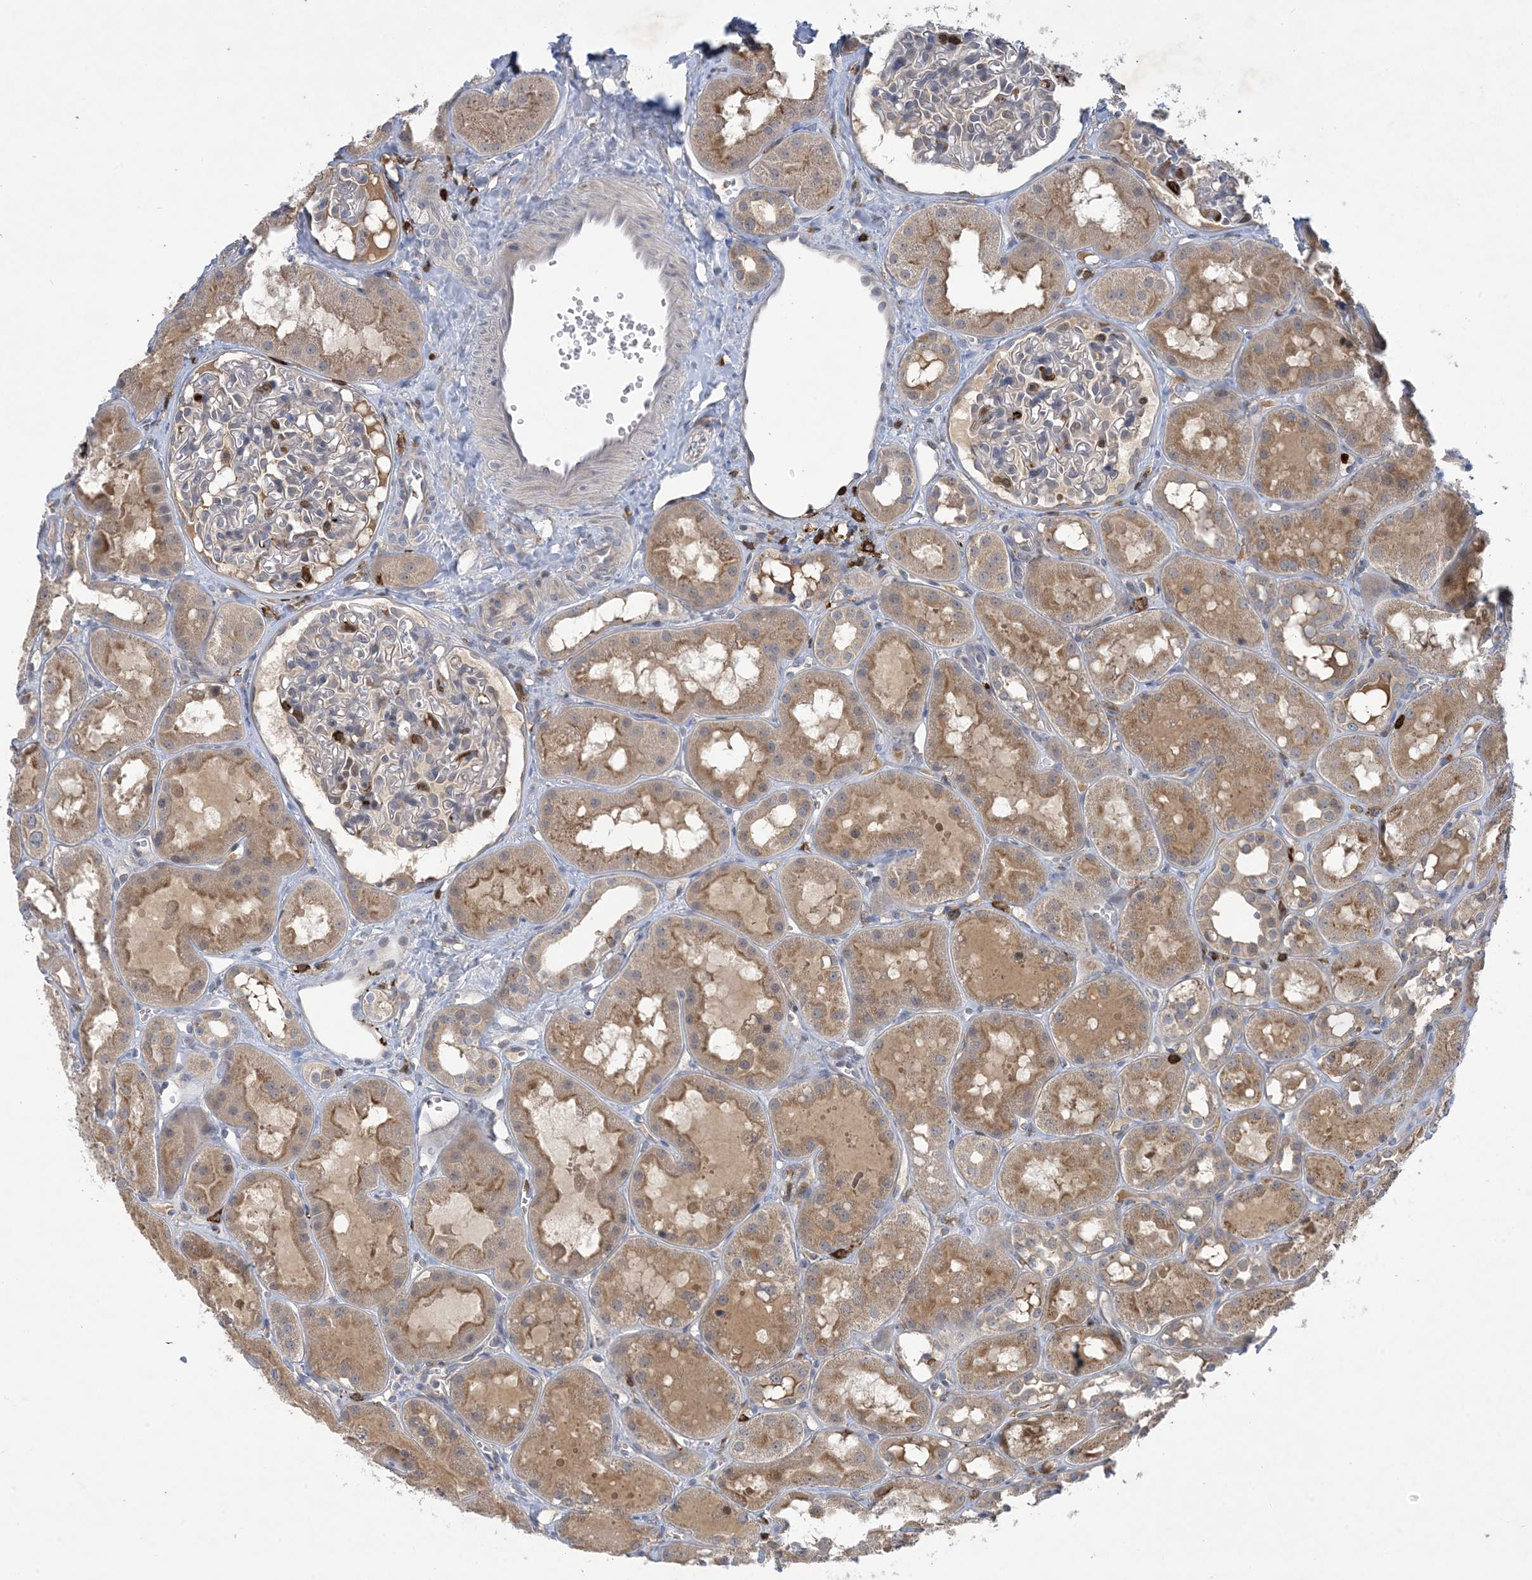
{"staining": {"intensity": "moderate", "quantity": "<25%", "location": "cytoplasmic/membranous"}, "tissue": "kidney", "cell_type": "Cells in glomeruli", "image_type": "normal", "snomed": [{"axis": "morphology", "description": "Normal tissue, NOS"}, {"axis": "topography", "description": "Kidney"}], "caption": "Normal kidney reveals moderate cytoplasmic/membranous staining in about <25% of cells in glomeruli, visualized by immunohistochemistry. Nuclei are stained in blue.", "gene": "AK9", "patient": {"sex": "male", "age": 16}}